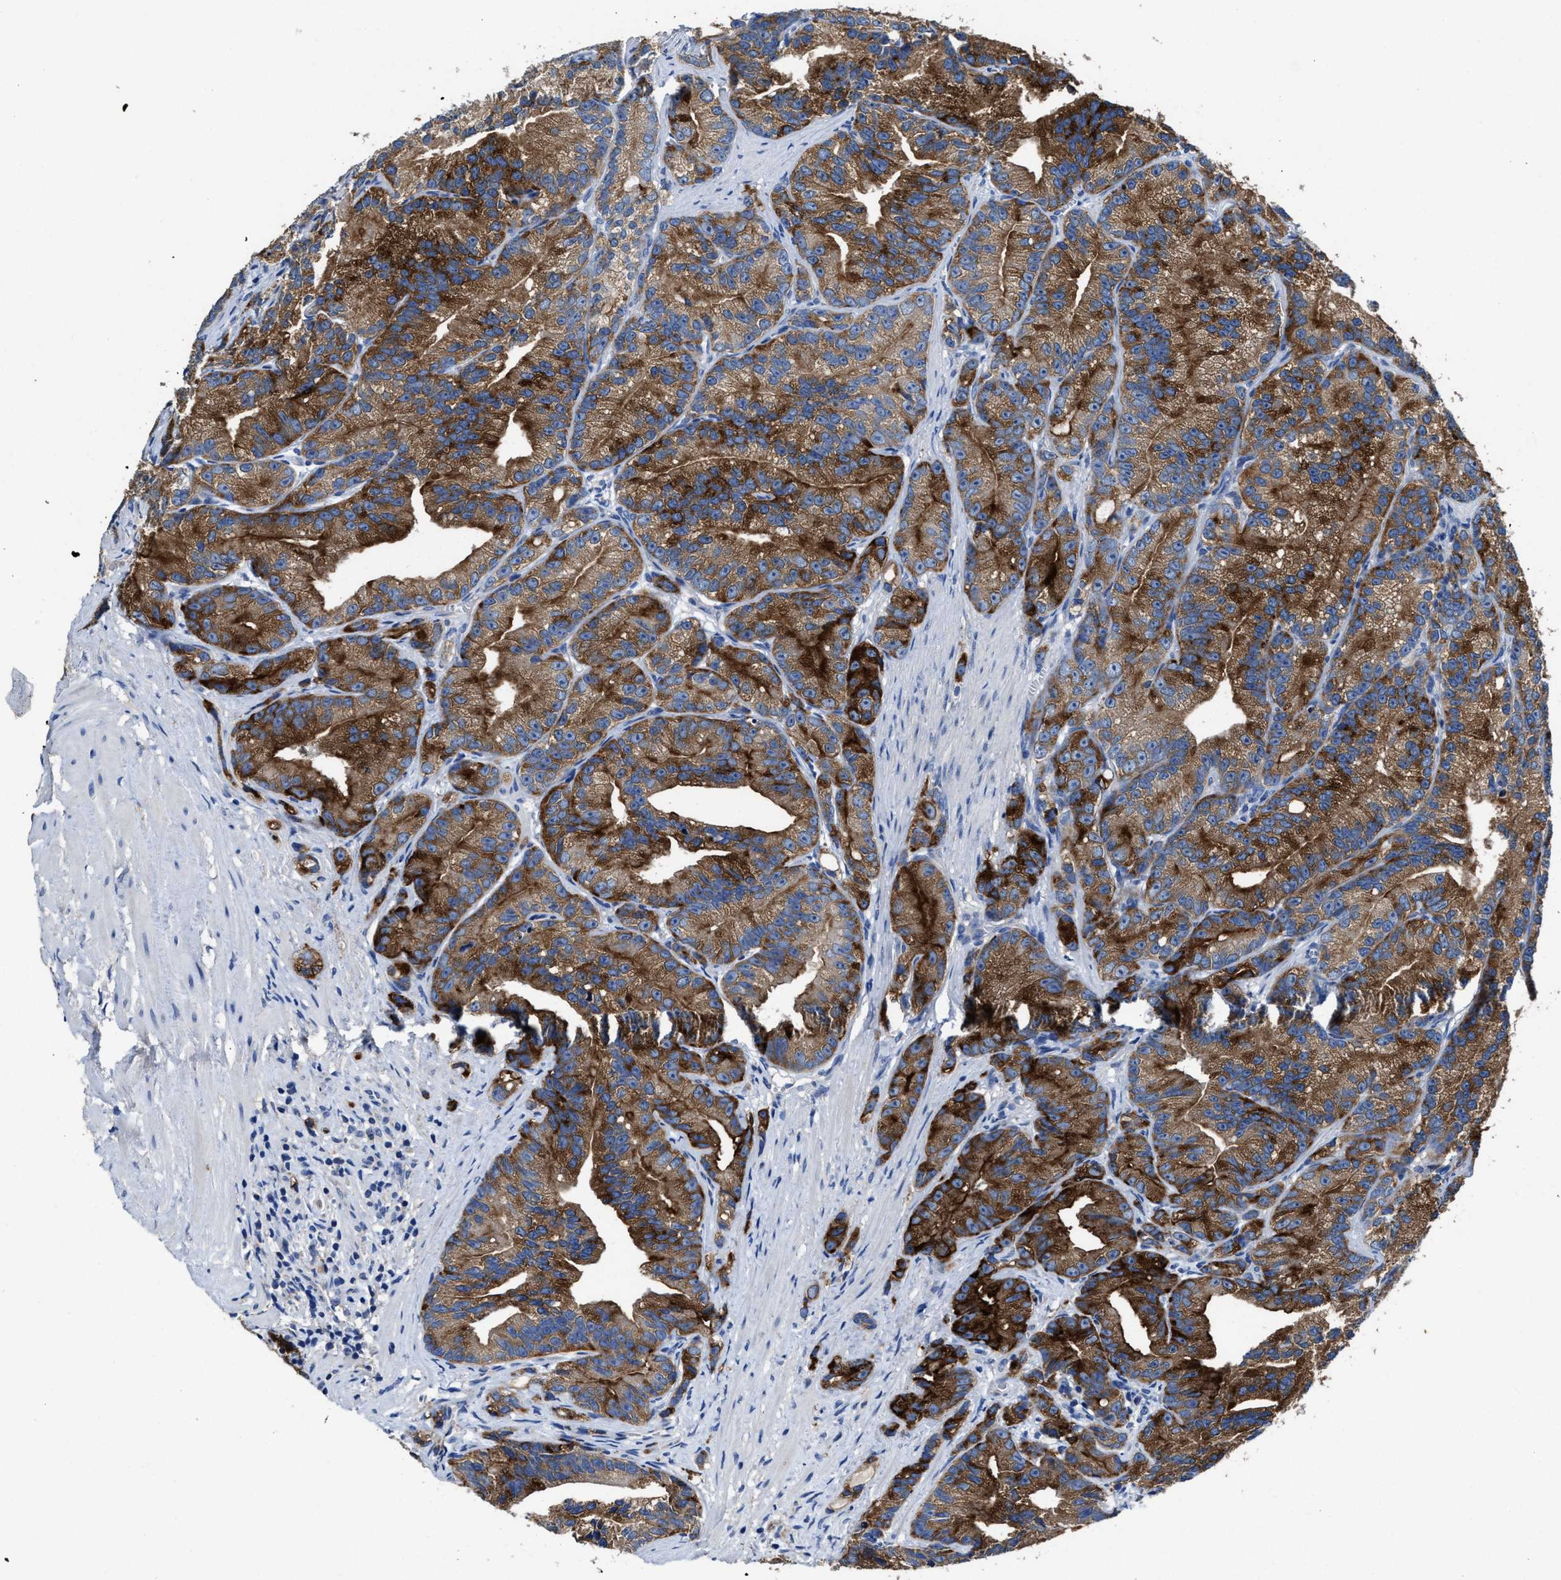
{"staining": {"intensity": "strong", "quantity": ">75%", "location": "cytoplasmic/membranous"}, "tissue": "prostate cancer", "cell_type": "Tumor cells", "image_type": "cancer", "snomed": [{"axis": "morphology", "description": "Adenocarcinoma, Low grade"}, {"axis": "topography", "description": "Prostate"}], "caption": "Prostate adenocarcinoma (low-grade) stained for a protein shows strong cytoplasmic/membranous positivity in tumor cells.", "gene": "UBR4", "patient": {"sex": "male", "age": 89}}